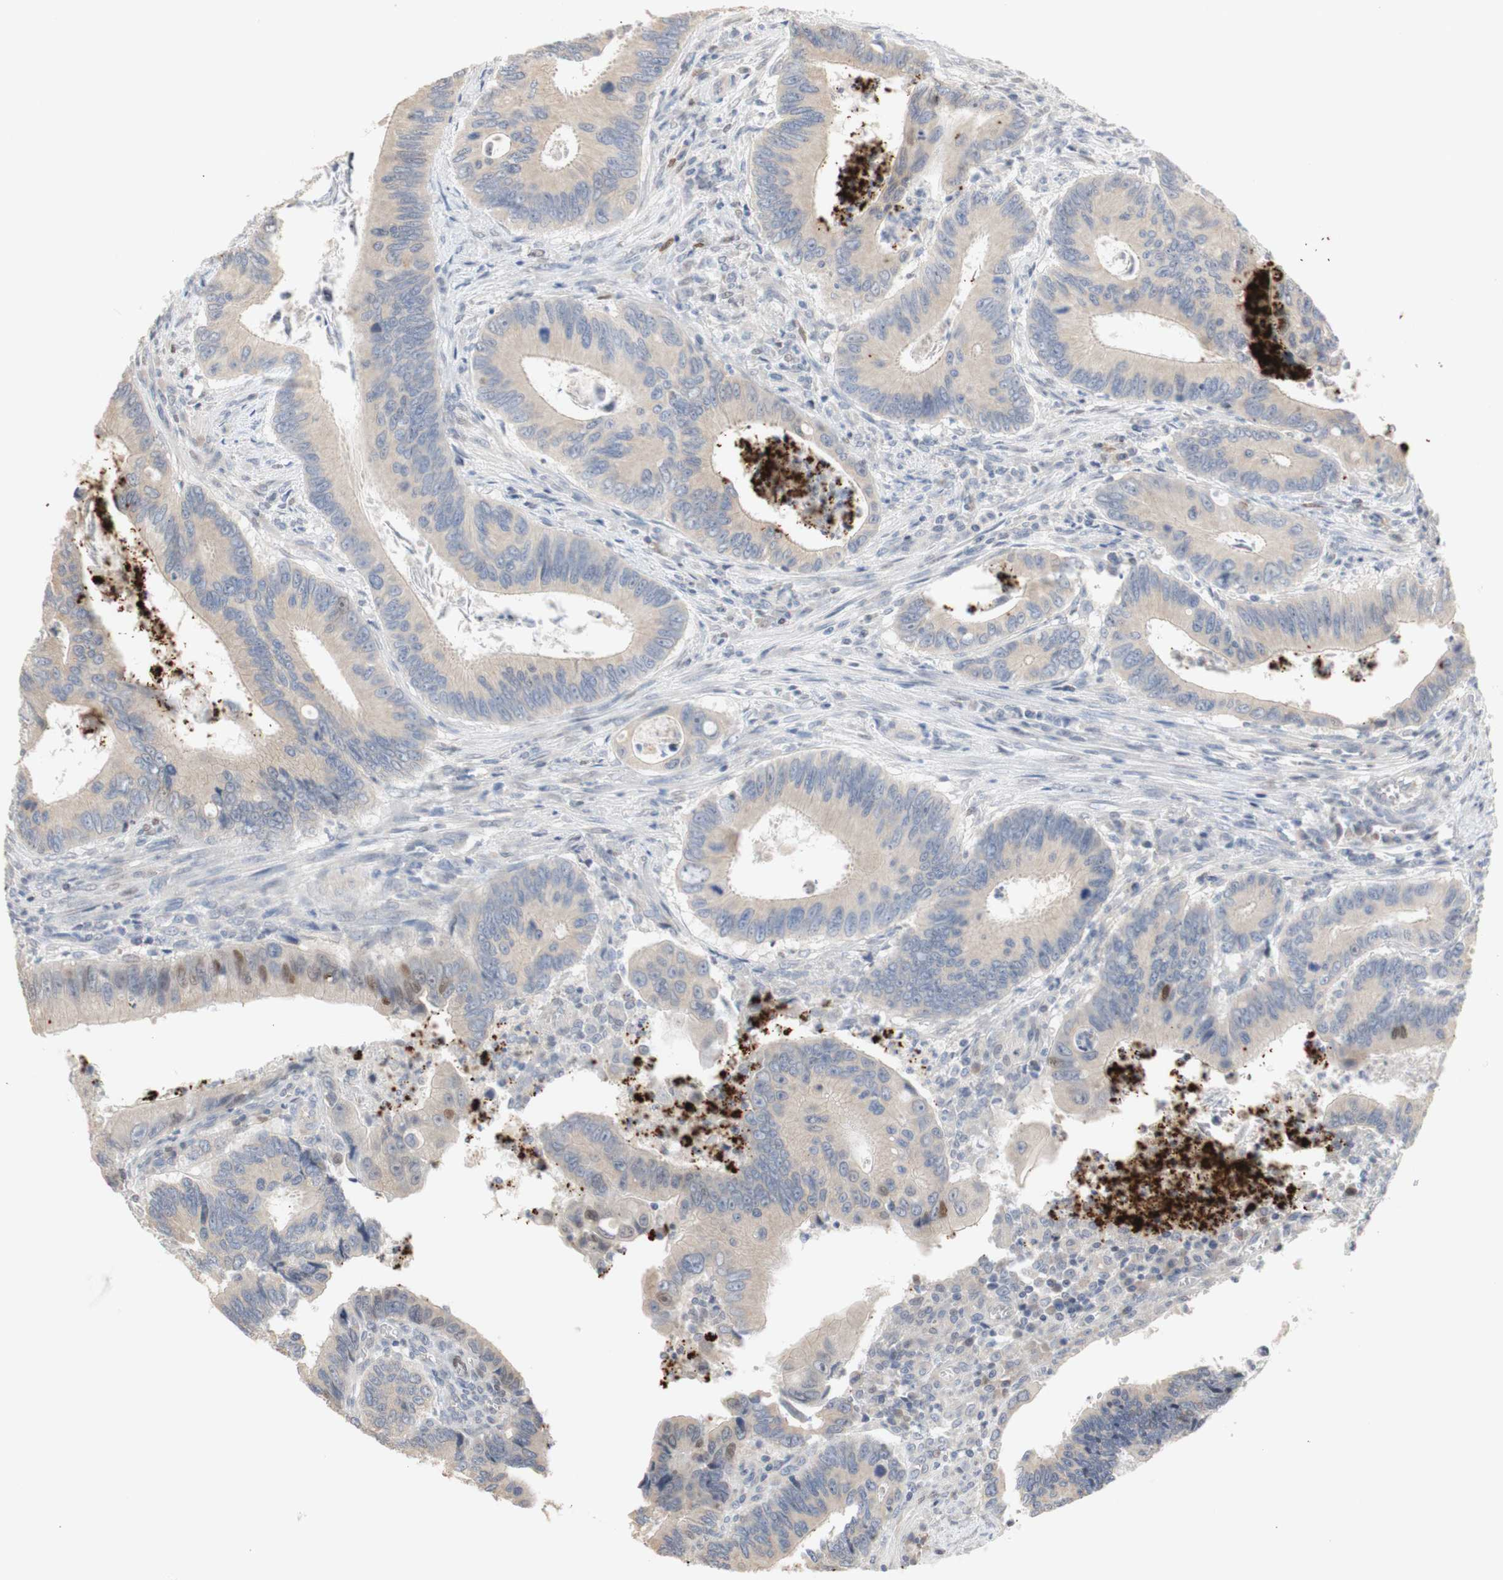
{"staining": {"intensity": "weak", "quantity": ">75%", "location": "cytoplasmic/membranous"}, "tissue": "colorectal cancer", "cell_type": "Tumor cells", "image_type": "cancer", "snomed": [{"axis": "morphology", "description": "Inflammation, NOS"}, {"axis": "morphology", "description": "Adenocarcinoma, NOS"}, {"axis": "topography", "description": "Colon"}], "caption": "A histopathology image of human colorectal cancer stained for a protein reveals weak cytoplasmic/membranous brown staining in tumor cells. Nuclei are stained in blue.", "gene": "FOSB", "patient": {"sex": "male", "age": 72}}